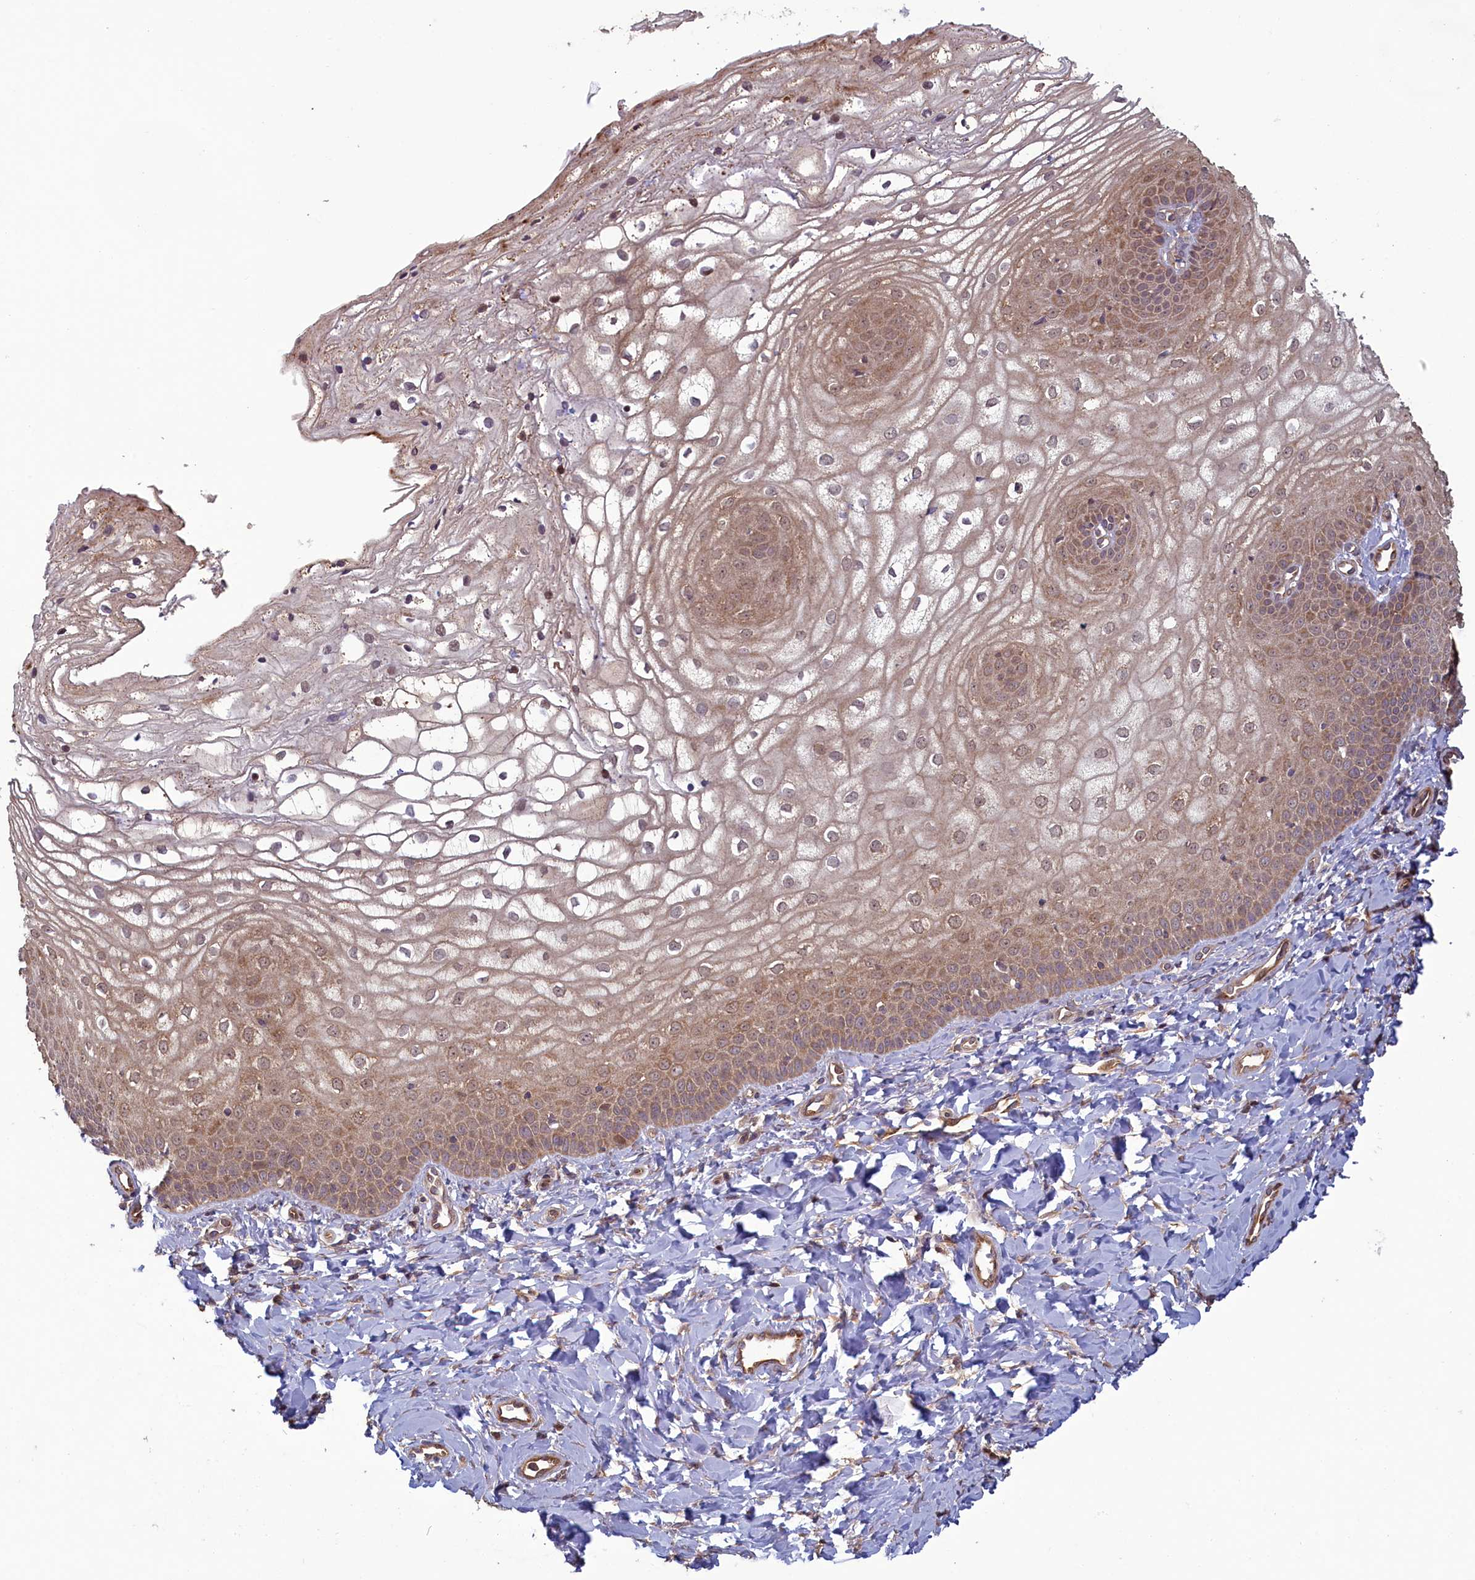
{"staining": {"intensity": "moderate", "quantity": "25%-75%", "location": "cytoplasmic/membranous,nuclear"}, "tissue": "vagina", "cell_type": "Squamous epithelial cells", "image_type": "normal", "snomed": [{"axis": "morphology", "description": "Normal tissue, NOS"}, {"axis": "topography", "description": "Vagina"}], "caption": "The image displays staining of unremarkable vagina, revealing moderate cytoplasmic/membranous,nuclear protein staining (brown color) within squamous epithelial cells. The staining was performed using DAB (3,3'-diaminobenzidine), with brown indicating positive protein expression. Nuclei are stained blue with hematoxylin.", "gene": "CIAO2B", "patient": {"sex": "female", "age": 68}}